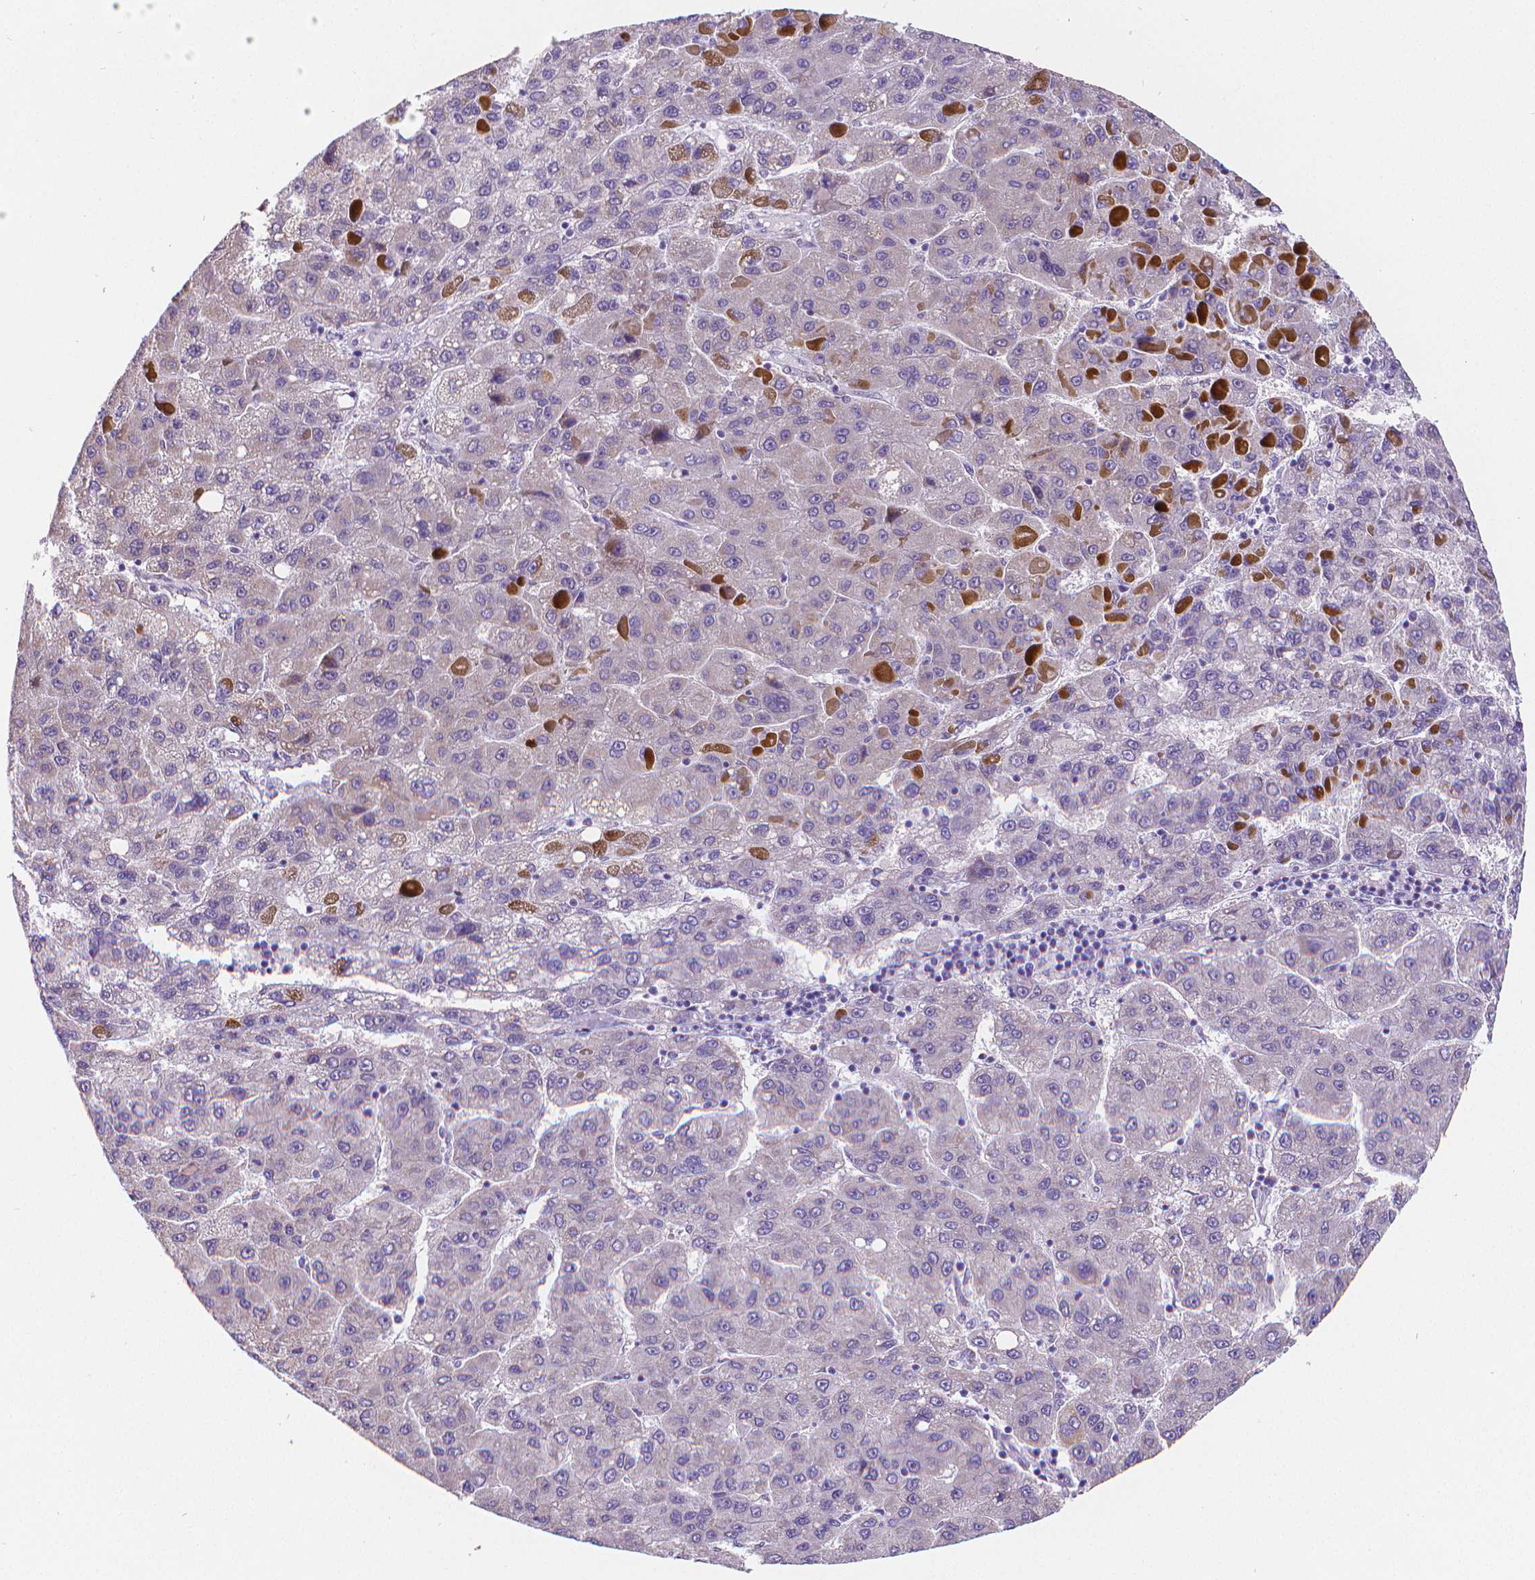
{"staining": {"intensity": "negative", "quantity": "none", "location": "none"}, "tissue": "liver cancer", "cell_type": "Tumor cells", "image_type": "cancer", "snomed": [{"axis": "morphology", "description": "Carcinoma, Hepatocellular, NOS"}, {"axis": "topography", "description": "Liver"}], "caption": "The IHC histopathology image has no significant positivity in tumor cells of liver hepatocellular carcinoma tissue.", "gene": "MEF2C", "patient": {"sex": "female", "age": 82}}